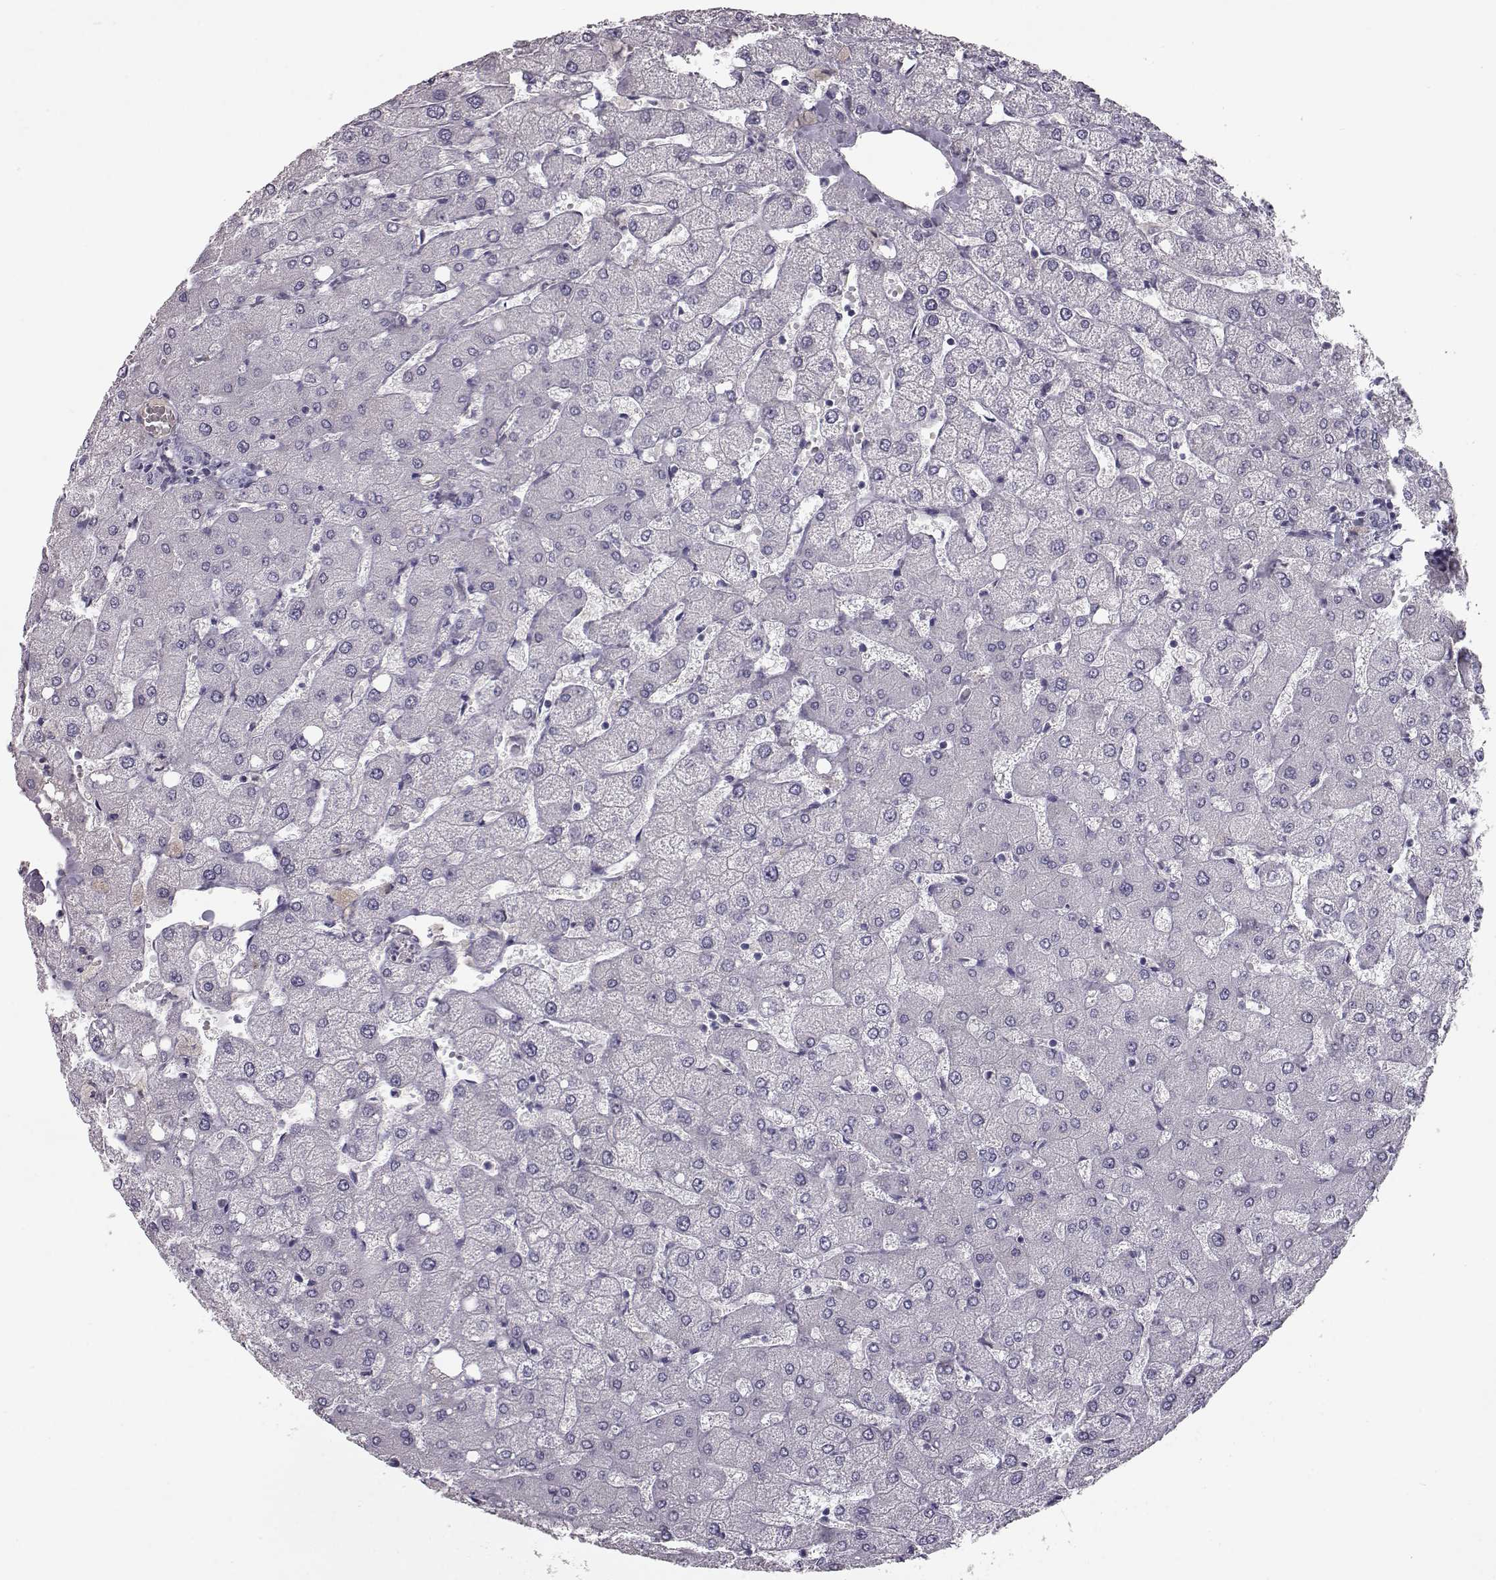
{"staining": {"intensity": "negative", "quantity": "none", "location": "none"}, "tissue": "liver", "cell_type": "Cholangiocytes", "image_type": "normal", "snomed": [{"axis": "morphology", "description": "Normal tissue, NOS"}, {"axis": "topography", "description": "Liver"}], "caption": "This photomicrograph is of normal liver stained with immunohistochemistry (IHC) to label a protein in brown with the nuclei are counter-stained blue. There is no staining in cholangiocytes.", "gene": "CCL19", "patient": {"sex": "female", "age": 54}}